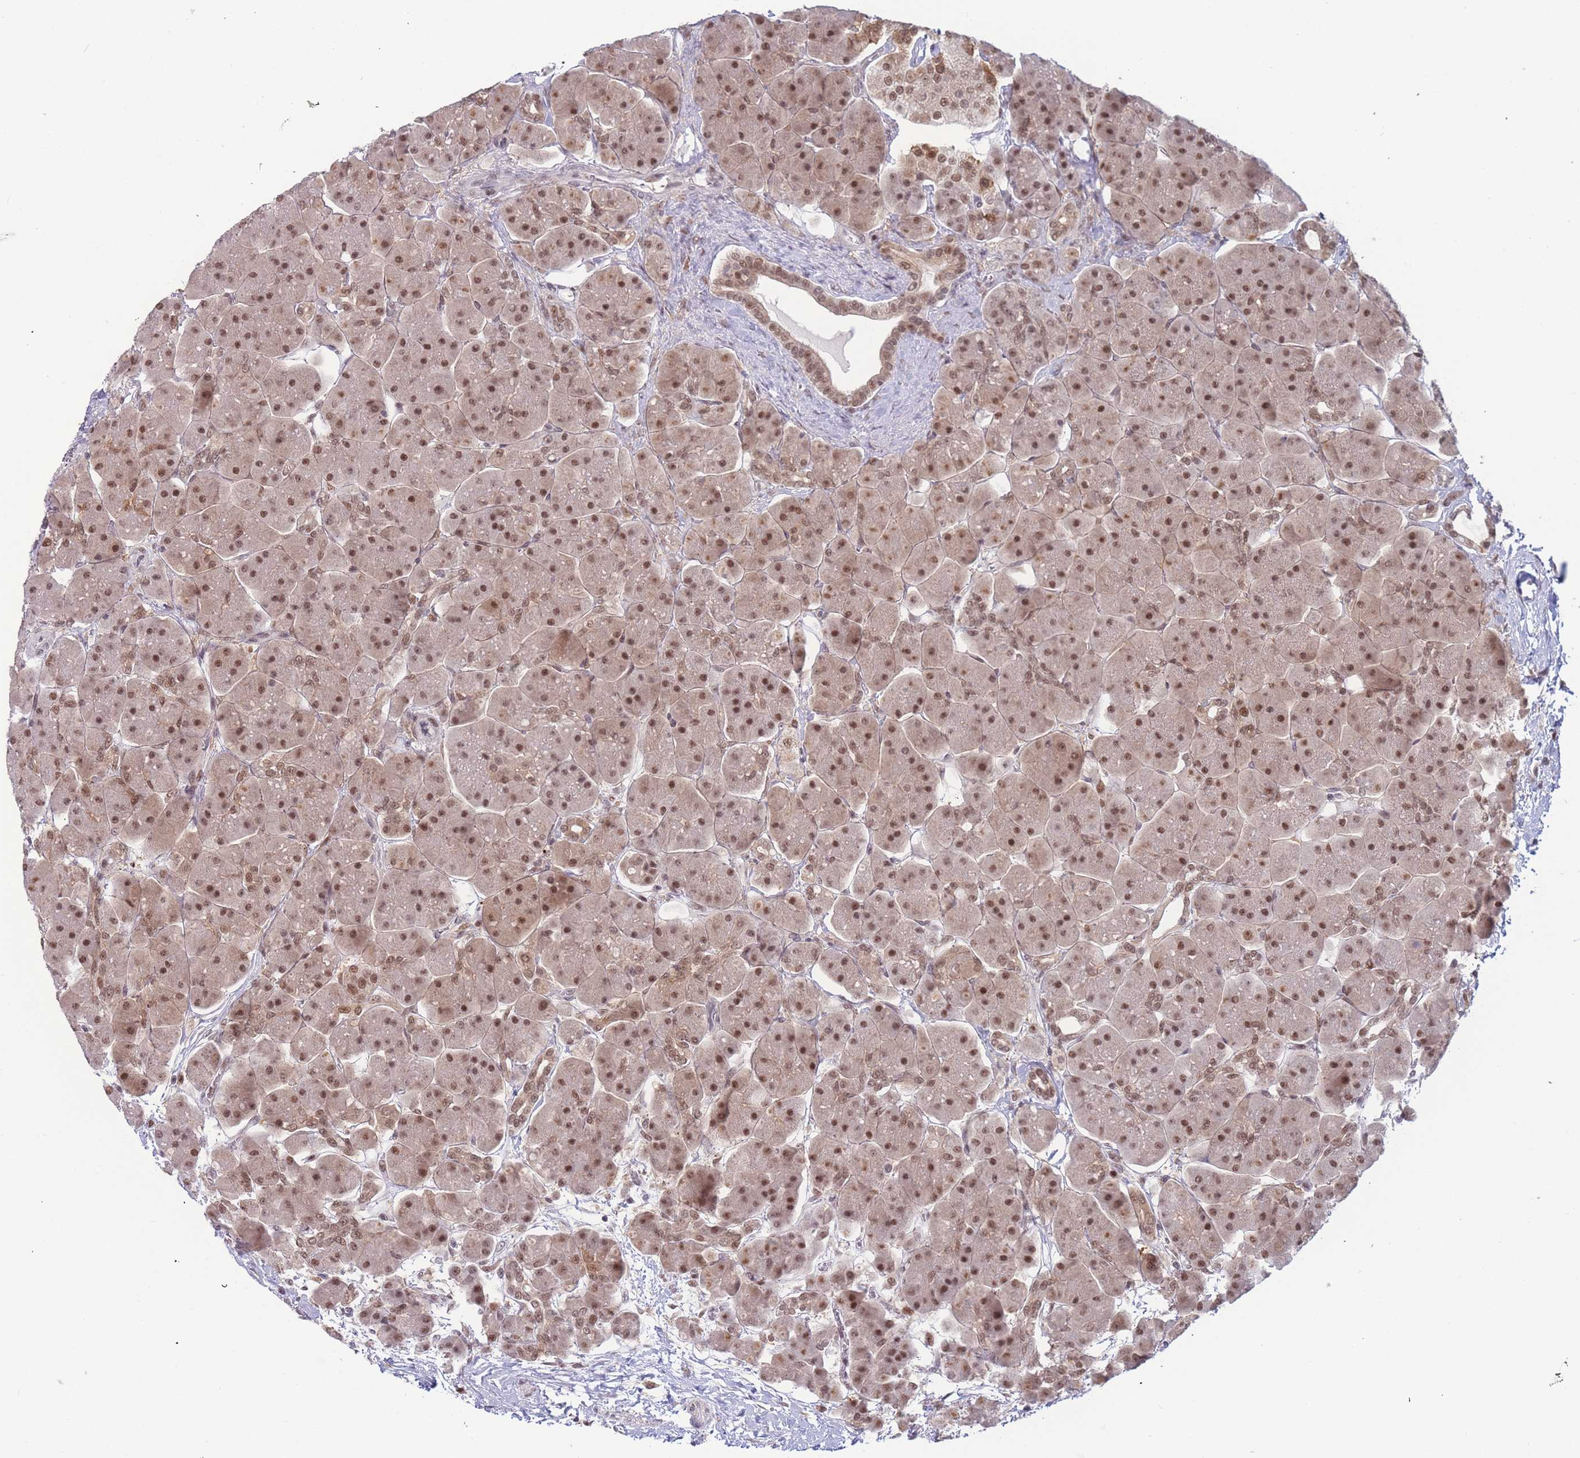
{"staining": {"intensity": "strong", "quantity": ">75%", "location": "nuclear"}, "tissue": "pancreas", "cell_type": "Exocrine glandular cells", "image_type": "normal", "snomed": [{"axis": "morphology", "description": "Normal tissue, NOS"}, {"axis": "topography", "description": "Pancreas"}], "caption": "Immunohistochemistry (DAB (3,3'-diaminobenzidine)) staining of unremarkable pancreas displays strong nuclear protein expression in approximately >75% of exocrine glandular cells.", "gene": "DEAF1", "patient": {"sex": "male", "age": 66}}